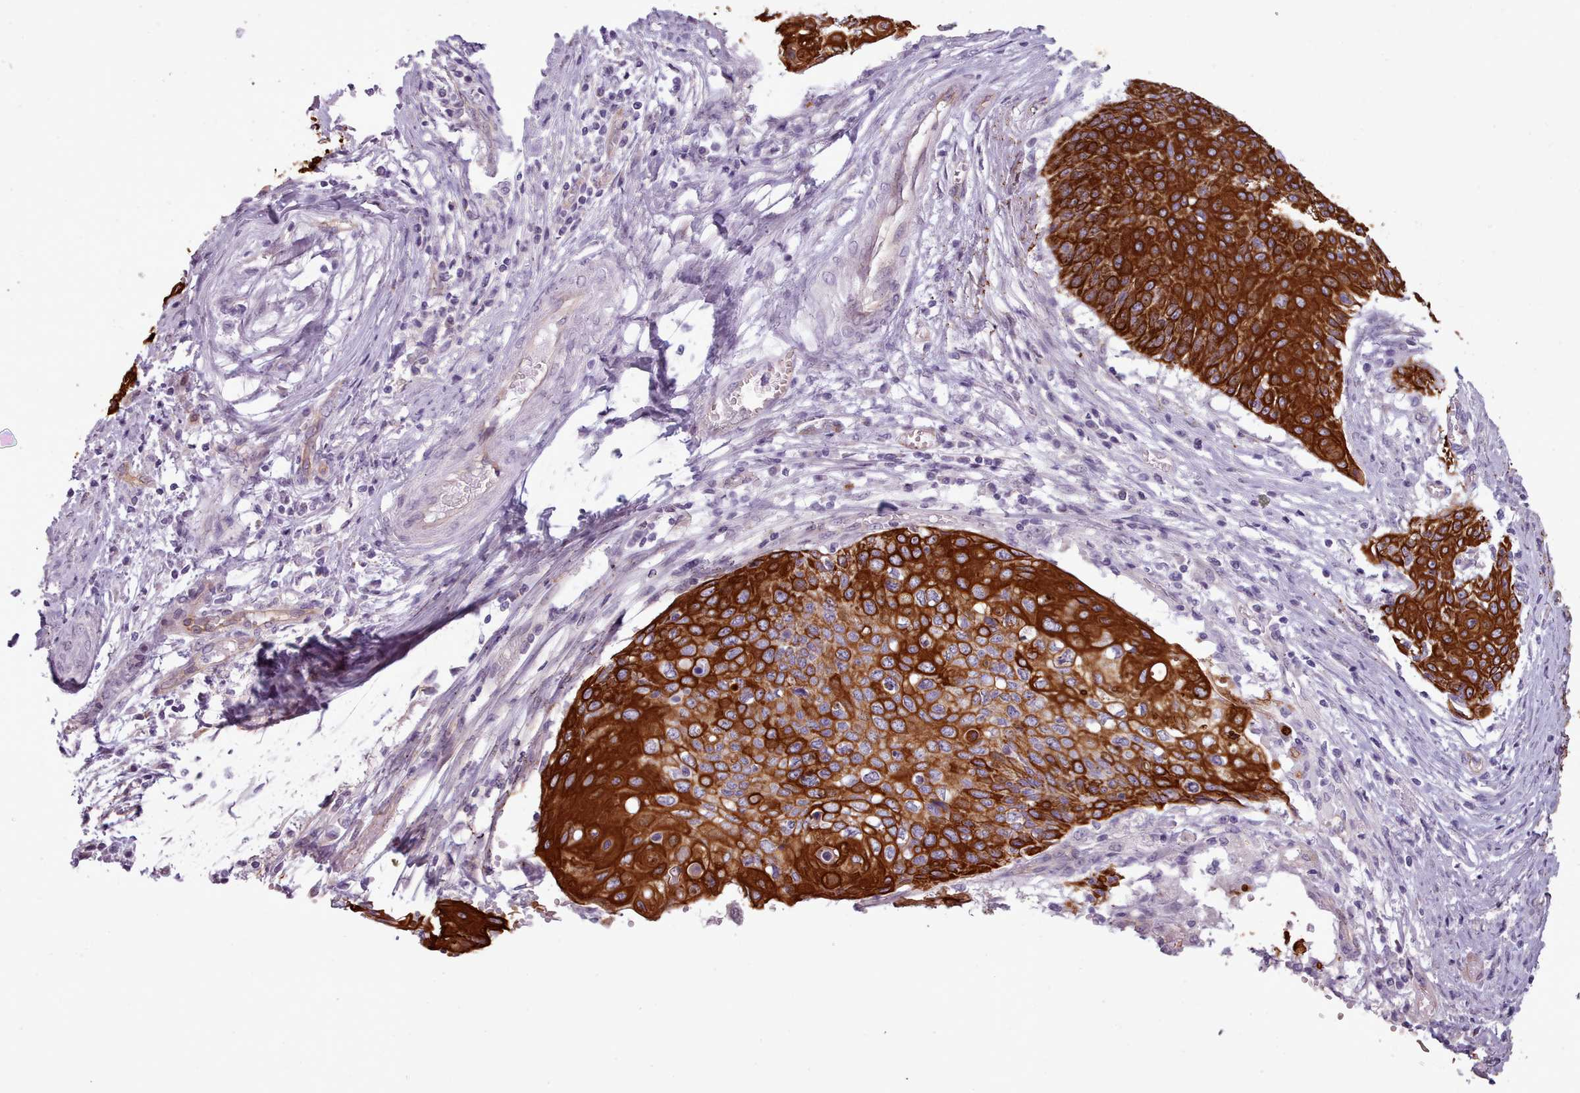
{"staining": {"intensity": "strong", "quantity": "25%-75%", "location": "cytoplasmic/membranous"}, "tissue": "cervical cancer", "cell_type": "Tumor cells", "image_type": "cancer", "snomed": [{"axis": "morphology", "description": "Squamous cell carcinoma, NOS"}, {"axis": "topography", "description": "Cervix"}], "caption": "Immunohistochemistry (IHC) (DAB (3,3'-diaminobenzidine)) staining of human cervical cancer shows strong cytoplasmic/membranous protein expression in approximately 25%-75% of tumor cells. (DAB (3,3'-diaminobenzidine) = brown stain, brightfield microscopy at high magnification).", "gene": "PLD4", "patient": {"sex": "female", "age": 39}}